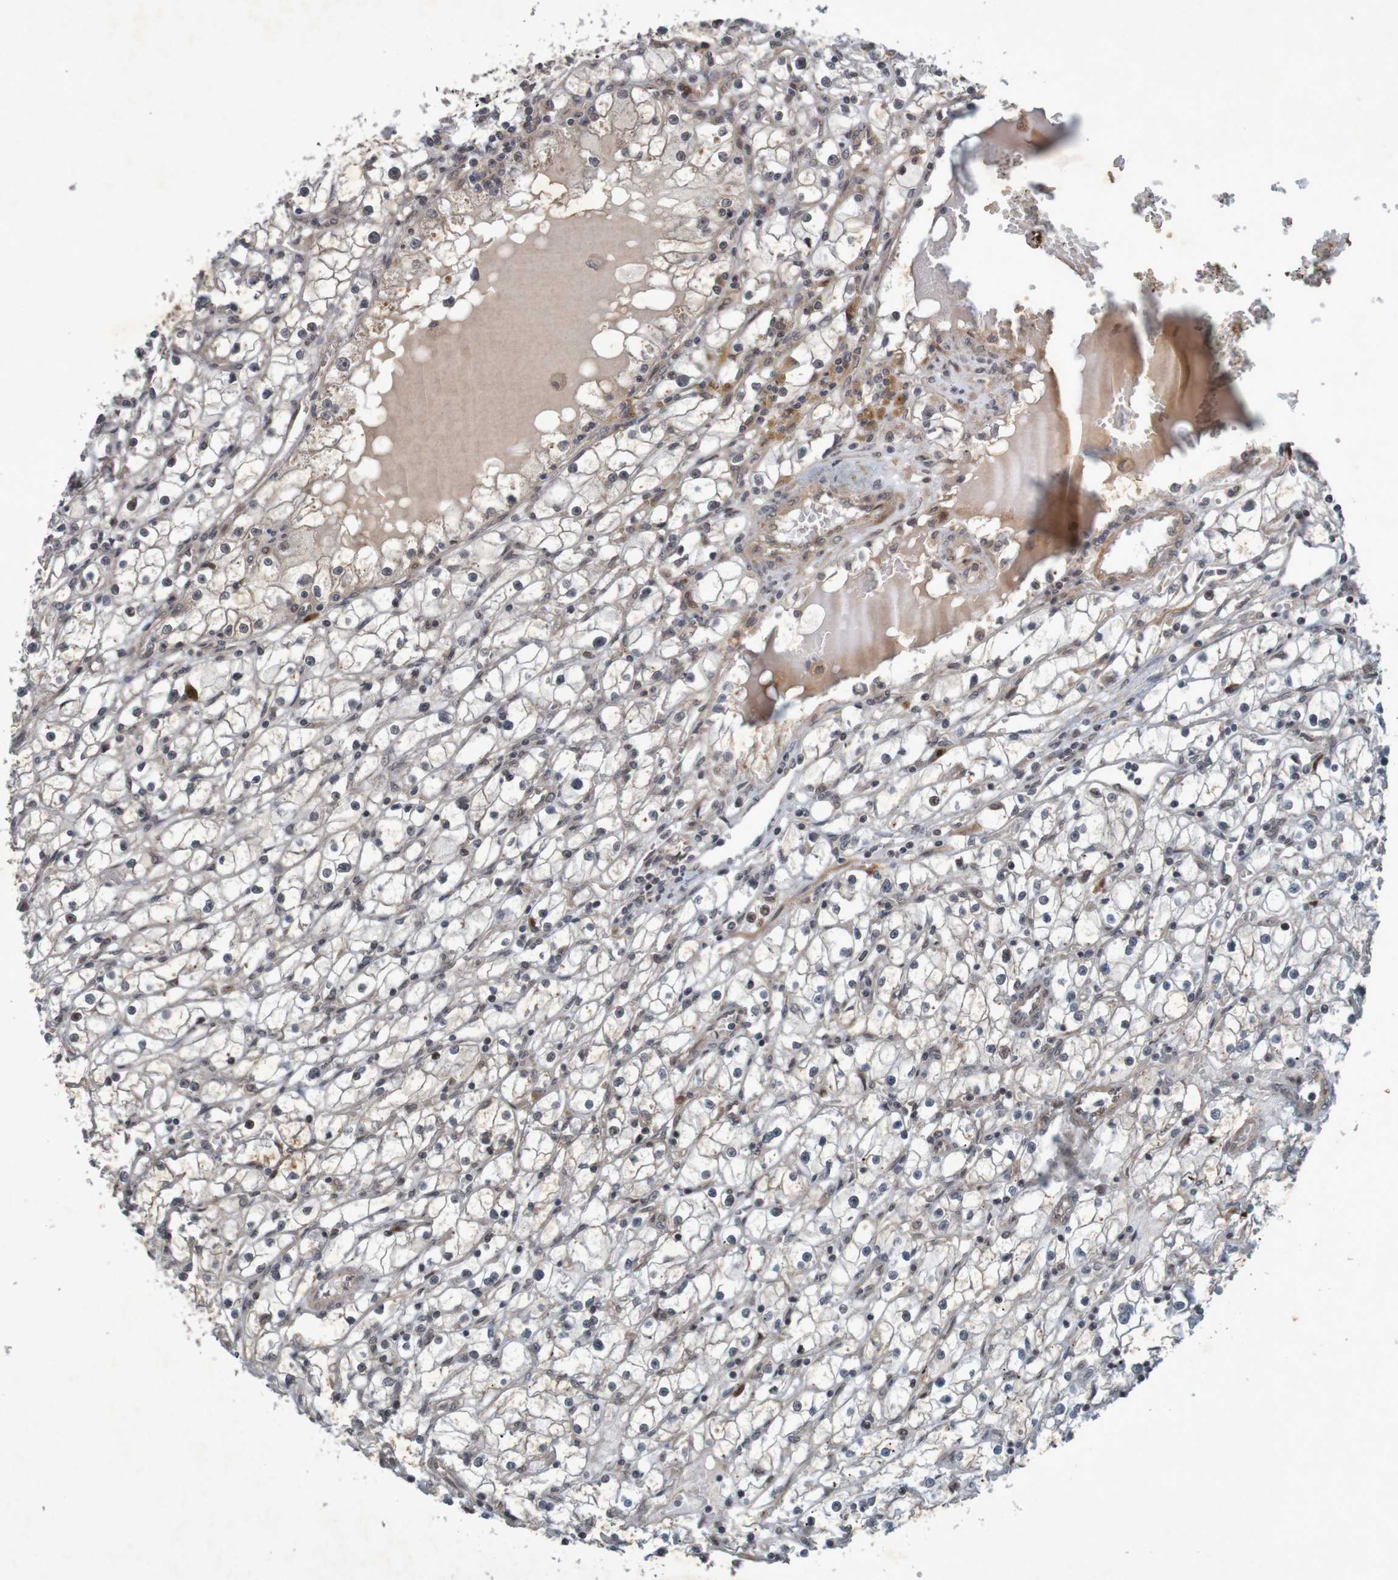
{"staining": {"intensity": "weak", "quantity": "<25%", "location": "cytoplasmic/membranous"}, "tissue": "renal cancer", "cell_type": "Tumor cells", "image_type": "cancer", "snomed": [{"axis": "morphology", "description": "Adenocarcinoma, NOS"}, {"axis": "topography", "description": "Kidney"}], "caption": "Renal cancer was stained to show a protein in brown. There is no significant positivity in tumor cells. (IHC, brightfield microscopy, high magnification).", "gene": "ARHGEF11", "patient": {"sex": "male", "age": 56}}